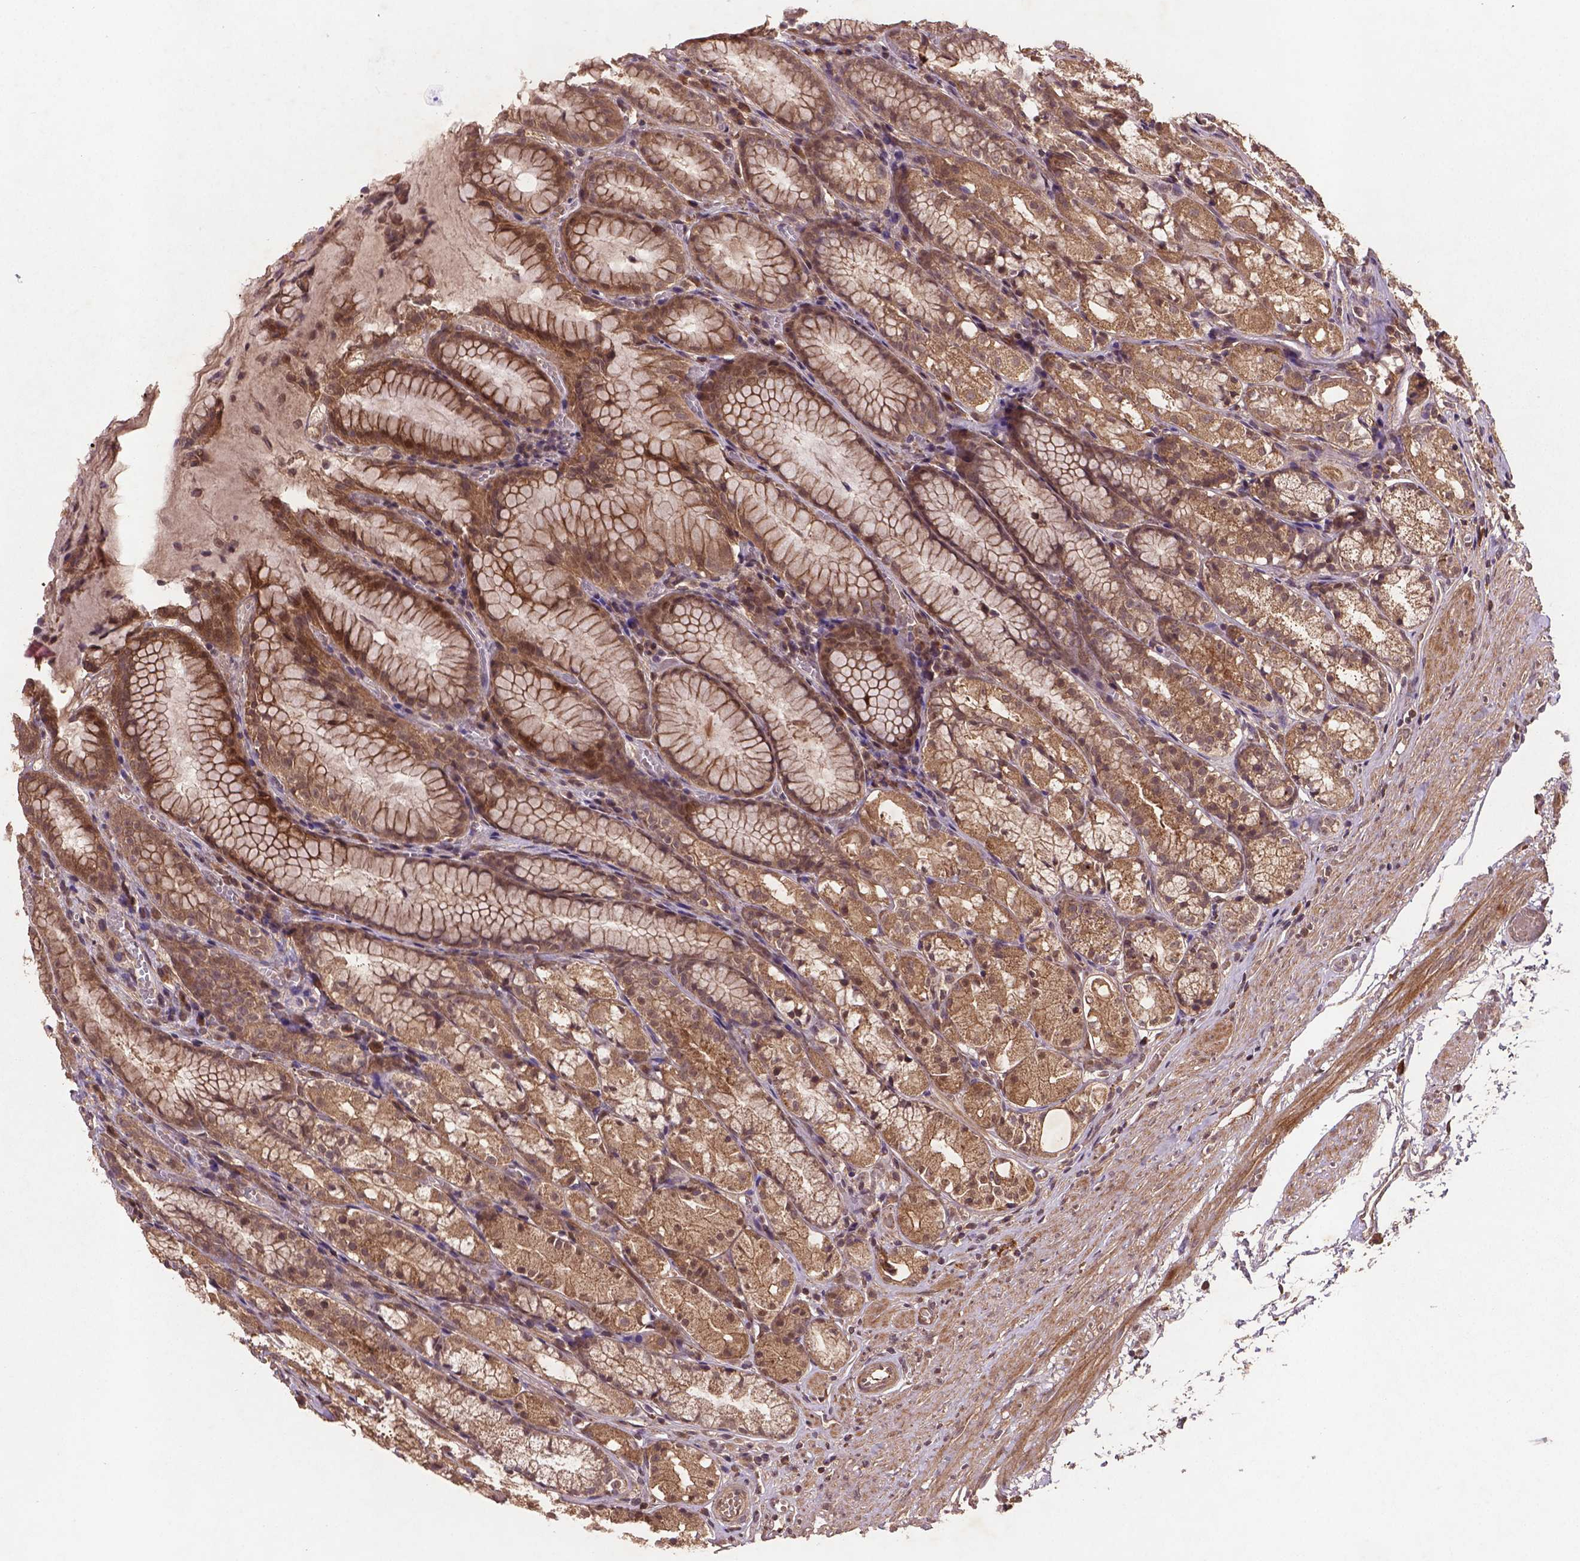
{"staining": {"intensity": "moderate", "quantity": ">75%", "location": "cytoplasmic/membranous,nuclear"}, "tissue": "stomach", "cell_type": "Glandular cells", "image_type": "normal", "snomed": [{"axis": "morphology", "description": "Normal tissue, NOS"}, {"axis": "topography", "description": "Stomach"}], "caption": "Glandular cells exhibit medium levels of moderate cytoplasmic/membranous,nuclear staining in approximately >75% of cells in unremarkable human stomach. (Stains: DAB in brown, nuclei in blue, Microscopy: brightfield microscopy at high magnification).", "gene": "NIPAL2", "patient": {"sex": "male", "age": 70}}